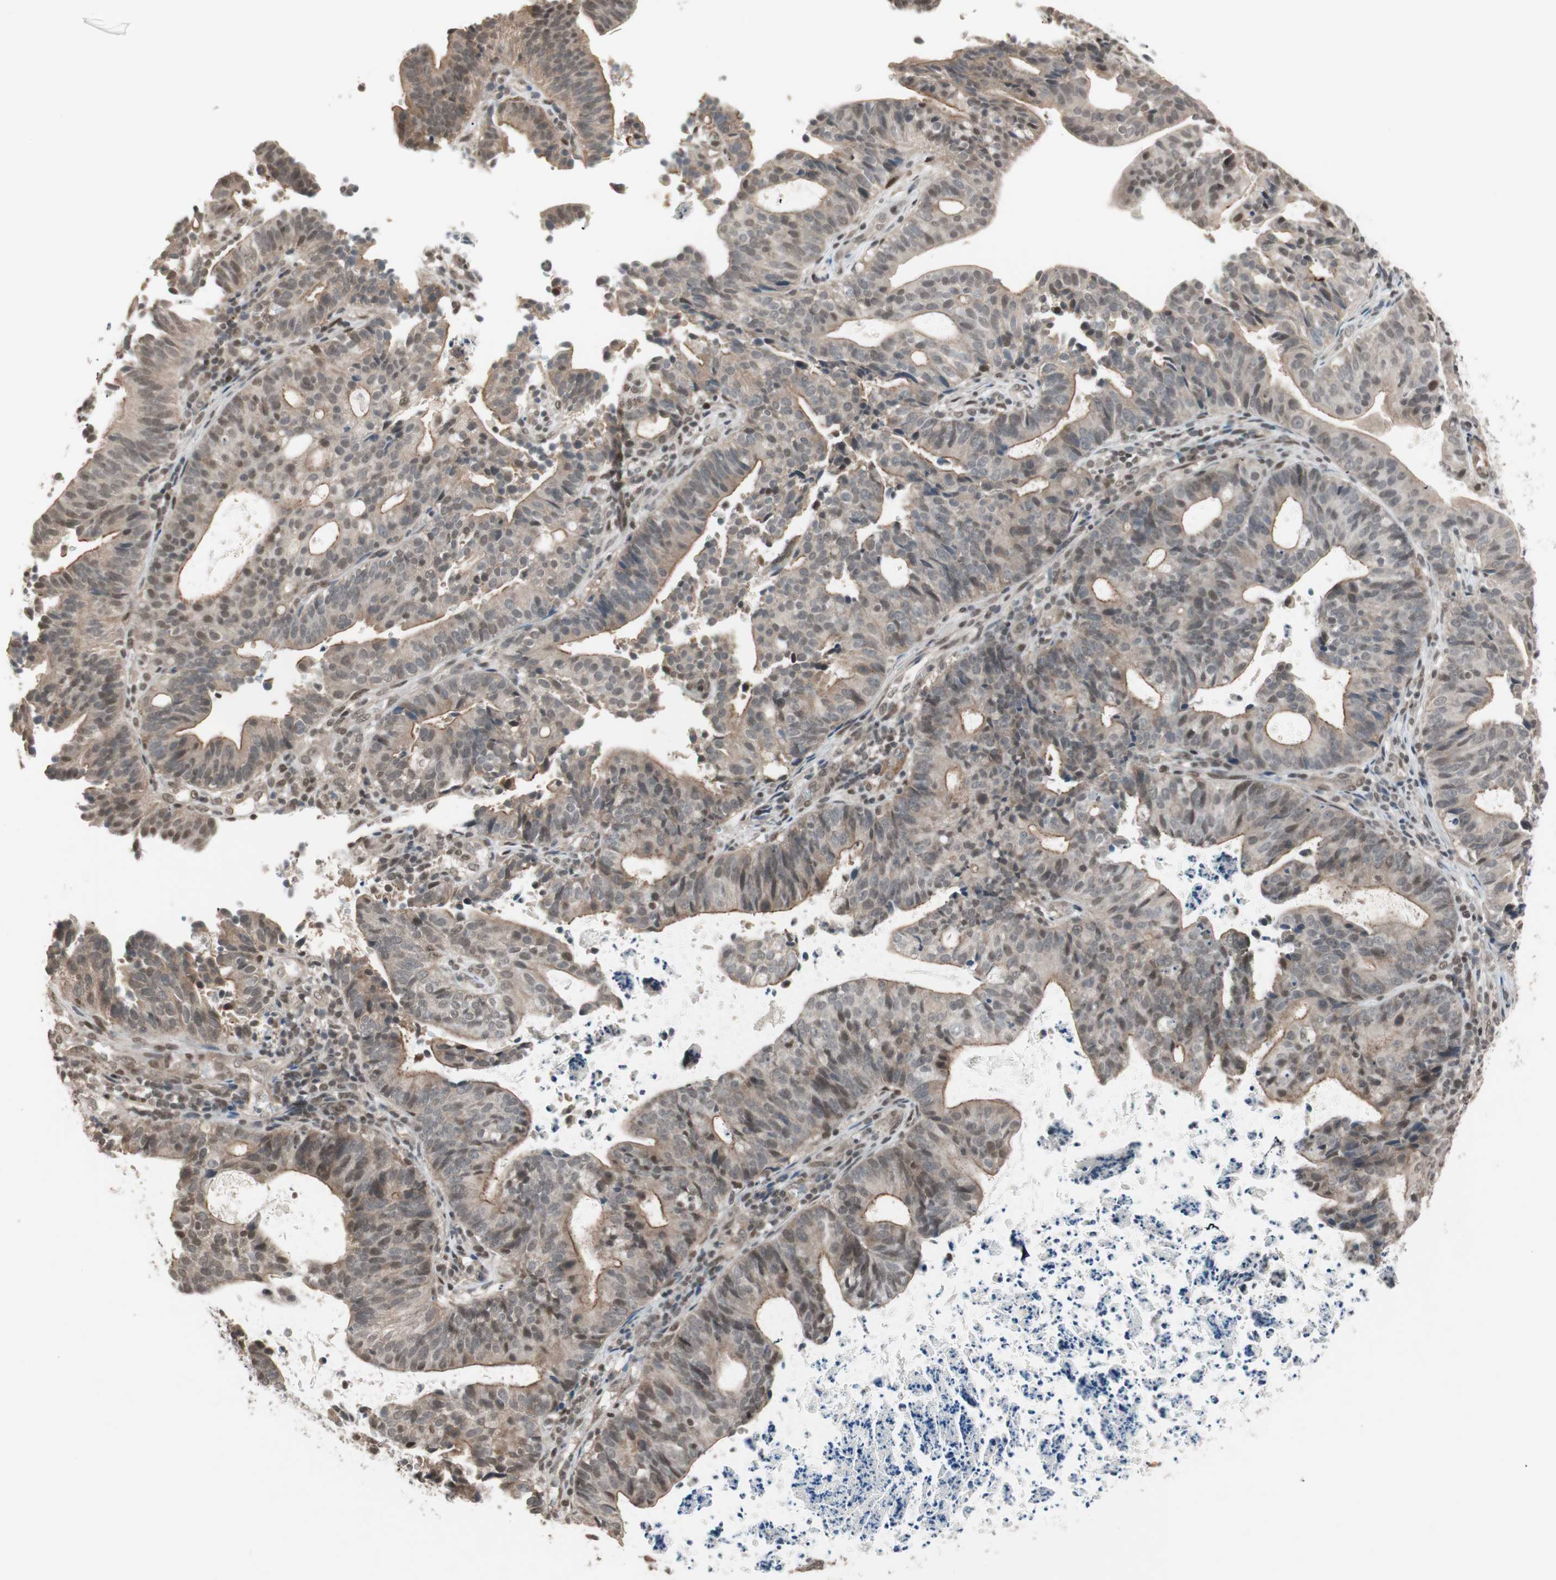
{"staining": {"intensity": "weak", "quantity": "<25%", "location": "cytoplasmic/membranous,nuclear"}, "tissue": "endometrial cancer", "cell_type": "Tumor cells", "image_type": "cancer", "snomed": [{"axis": "morphology", "description": "Adenocarcinoma, NOS"}, {"axis": "topography", "description": "Uterus"}], "caption": "Immunohistochemistry photomicrograph of human adenocarcinoma (endometrial) stained for a protein (brown), which exhibits no staining in tumor cells.", "gene": "DRAP1", "patient": {"sex": "female", "age": 83}}